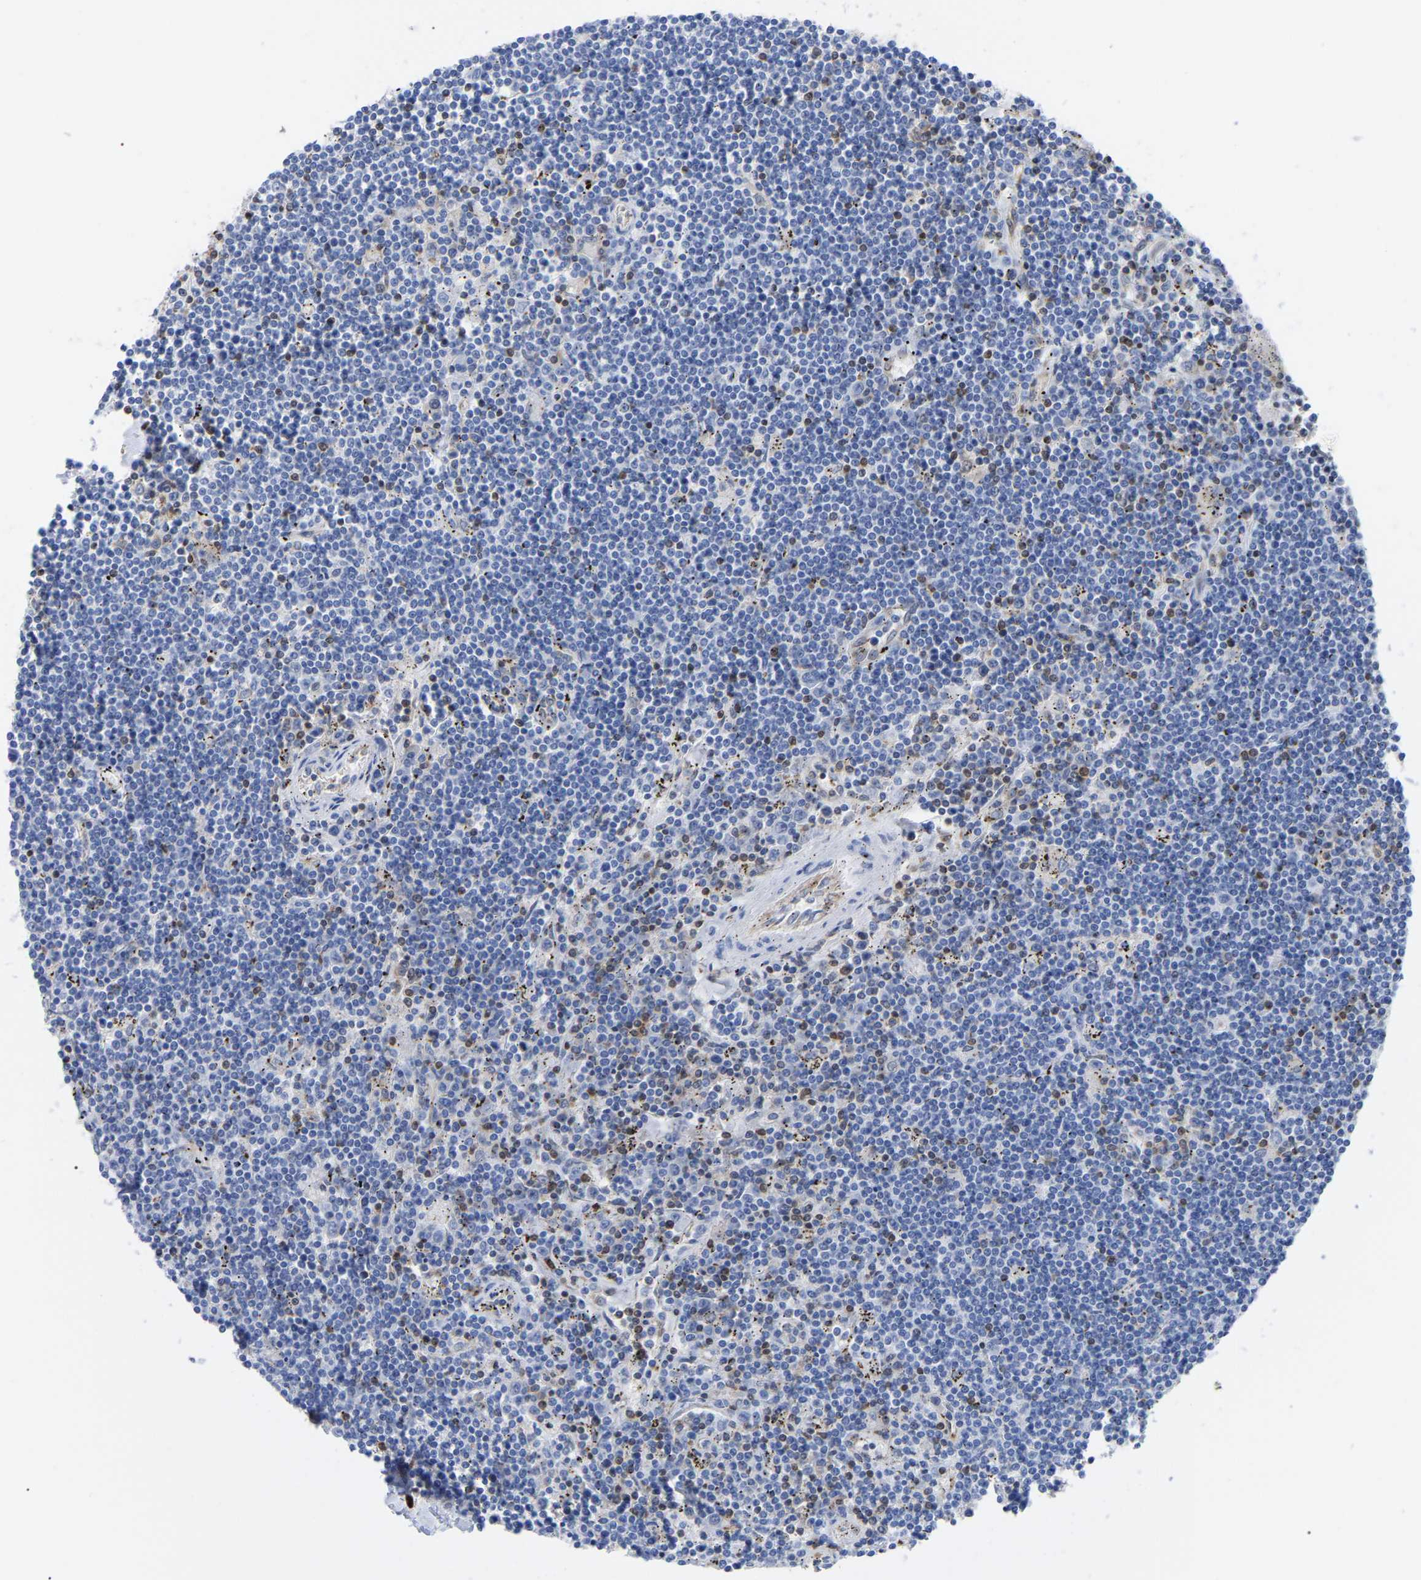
{"staining": {"intensity": "negative", "quantity": "none", "location": "none"}, "tissue": "lymphoma", "cell_type": "Tumor cells", "image_type": "cancer", "snomed": [{"axis": "morphology", "description": "Malignant lymphoma, non-Hodgkin's type, Low grade"}, {"axis": "topography", "description": "Spleen"}], "caption": "Lymphoma was stained to show a protein in brown. There is no significant positivity in tumor cells.", "gene": "GIMAP4", "patient": {"sex": "male", "age": 76}}